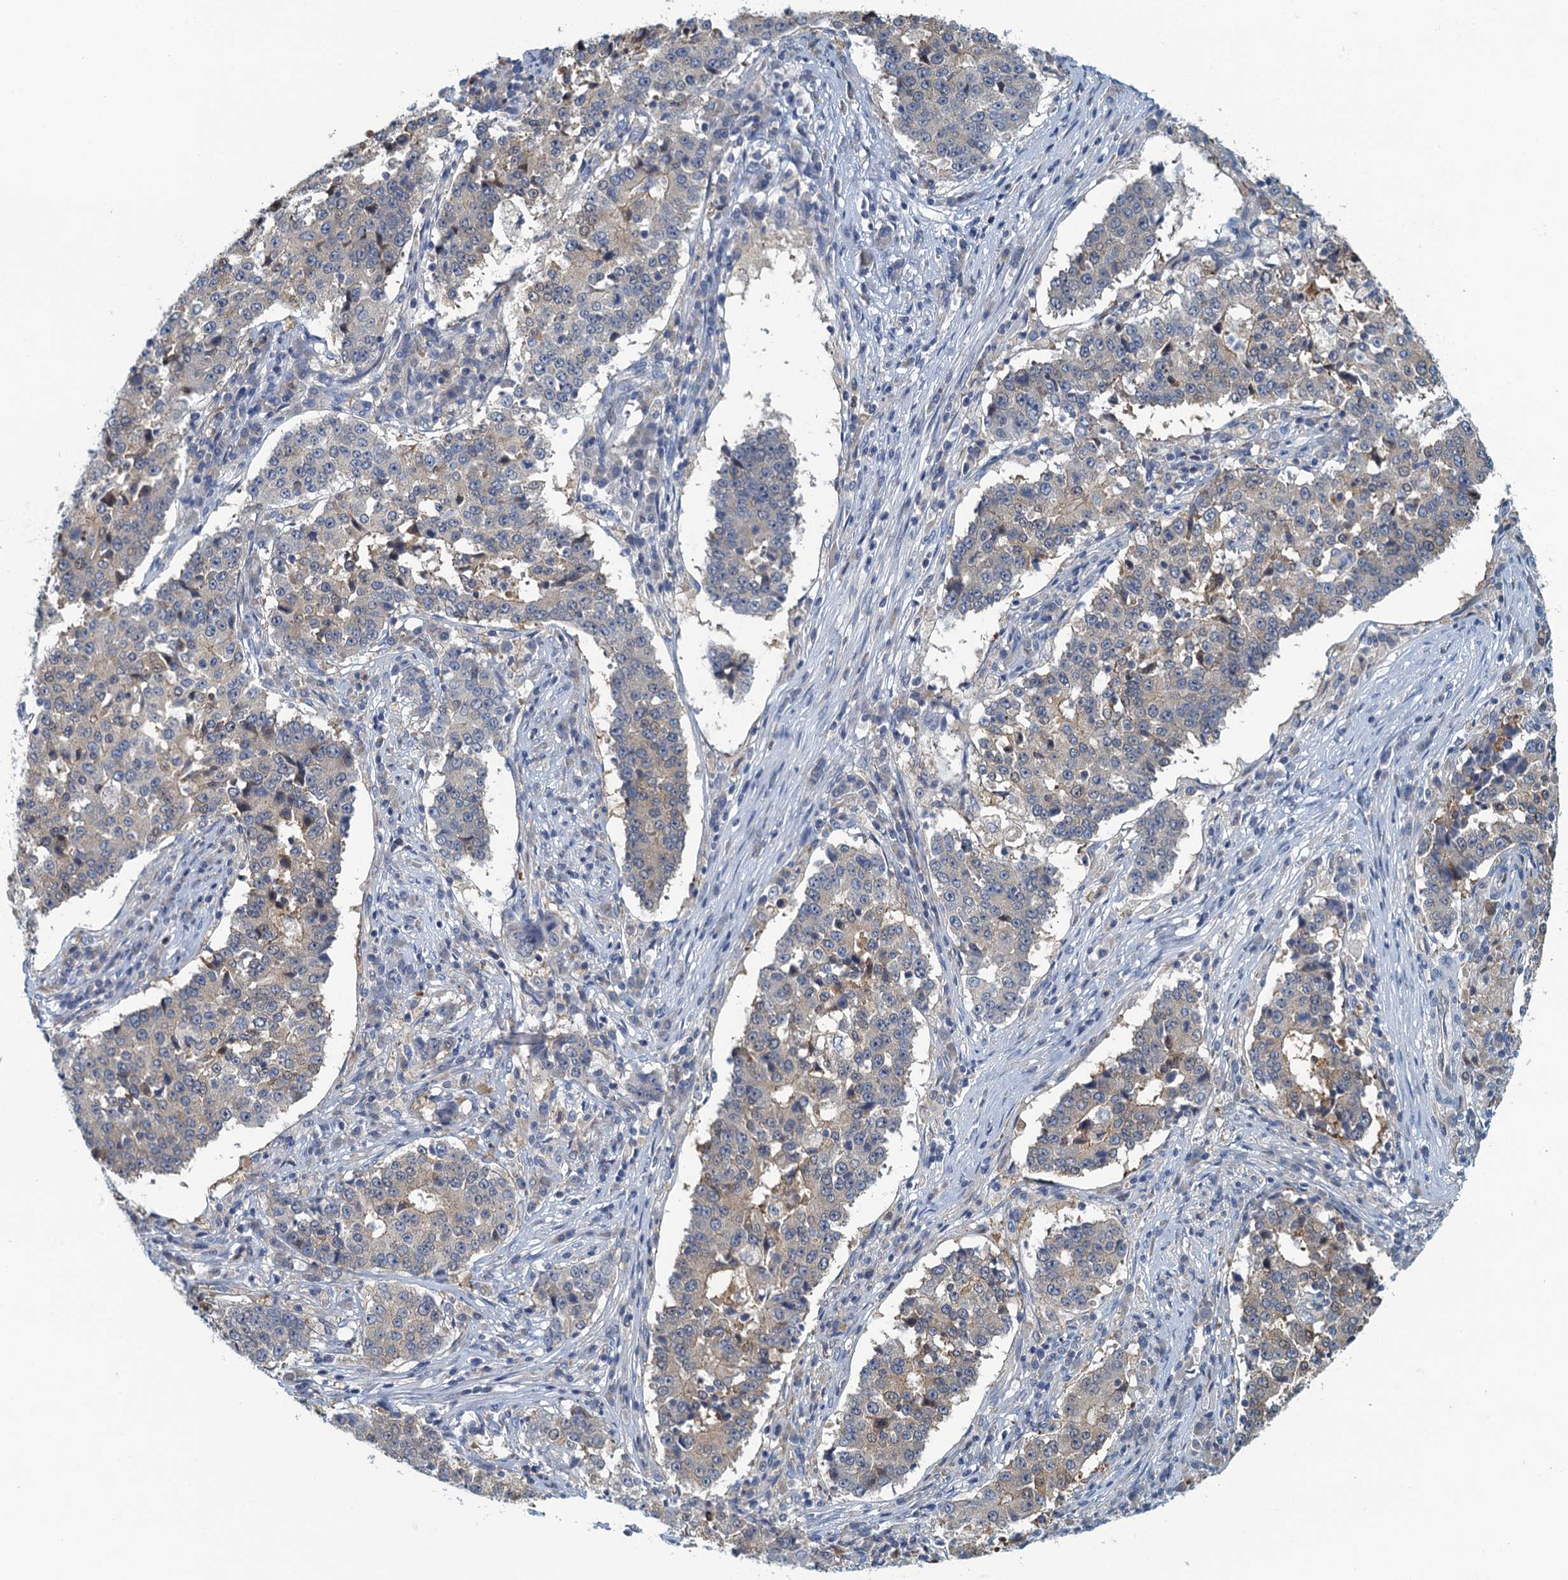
{"staining": {"intensity": "weak", "quantity": "25%-75%", "location": "cytoplasmic/membranous"}, "tissue": "stomach cancer", "cell_type": "Tumor cells", "image_type": "cancer", "snomed": [{"axis": "morphology", "description": "Adenocarcinoma, NOS"}, {"axis": "topography", "description": "Stomach"}], "caption": "A low amount of weak cytoplasmic/membranous staining is appreciated in approximately 25%-75% of tumor cells in stomach cancer (adenocarcinoma) tissue.", "gene": "NCKAP1L", "patient": {"sex": "male", "age": 59}}